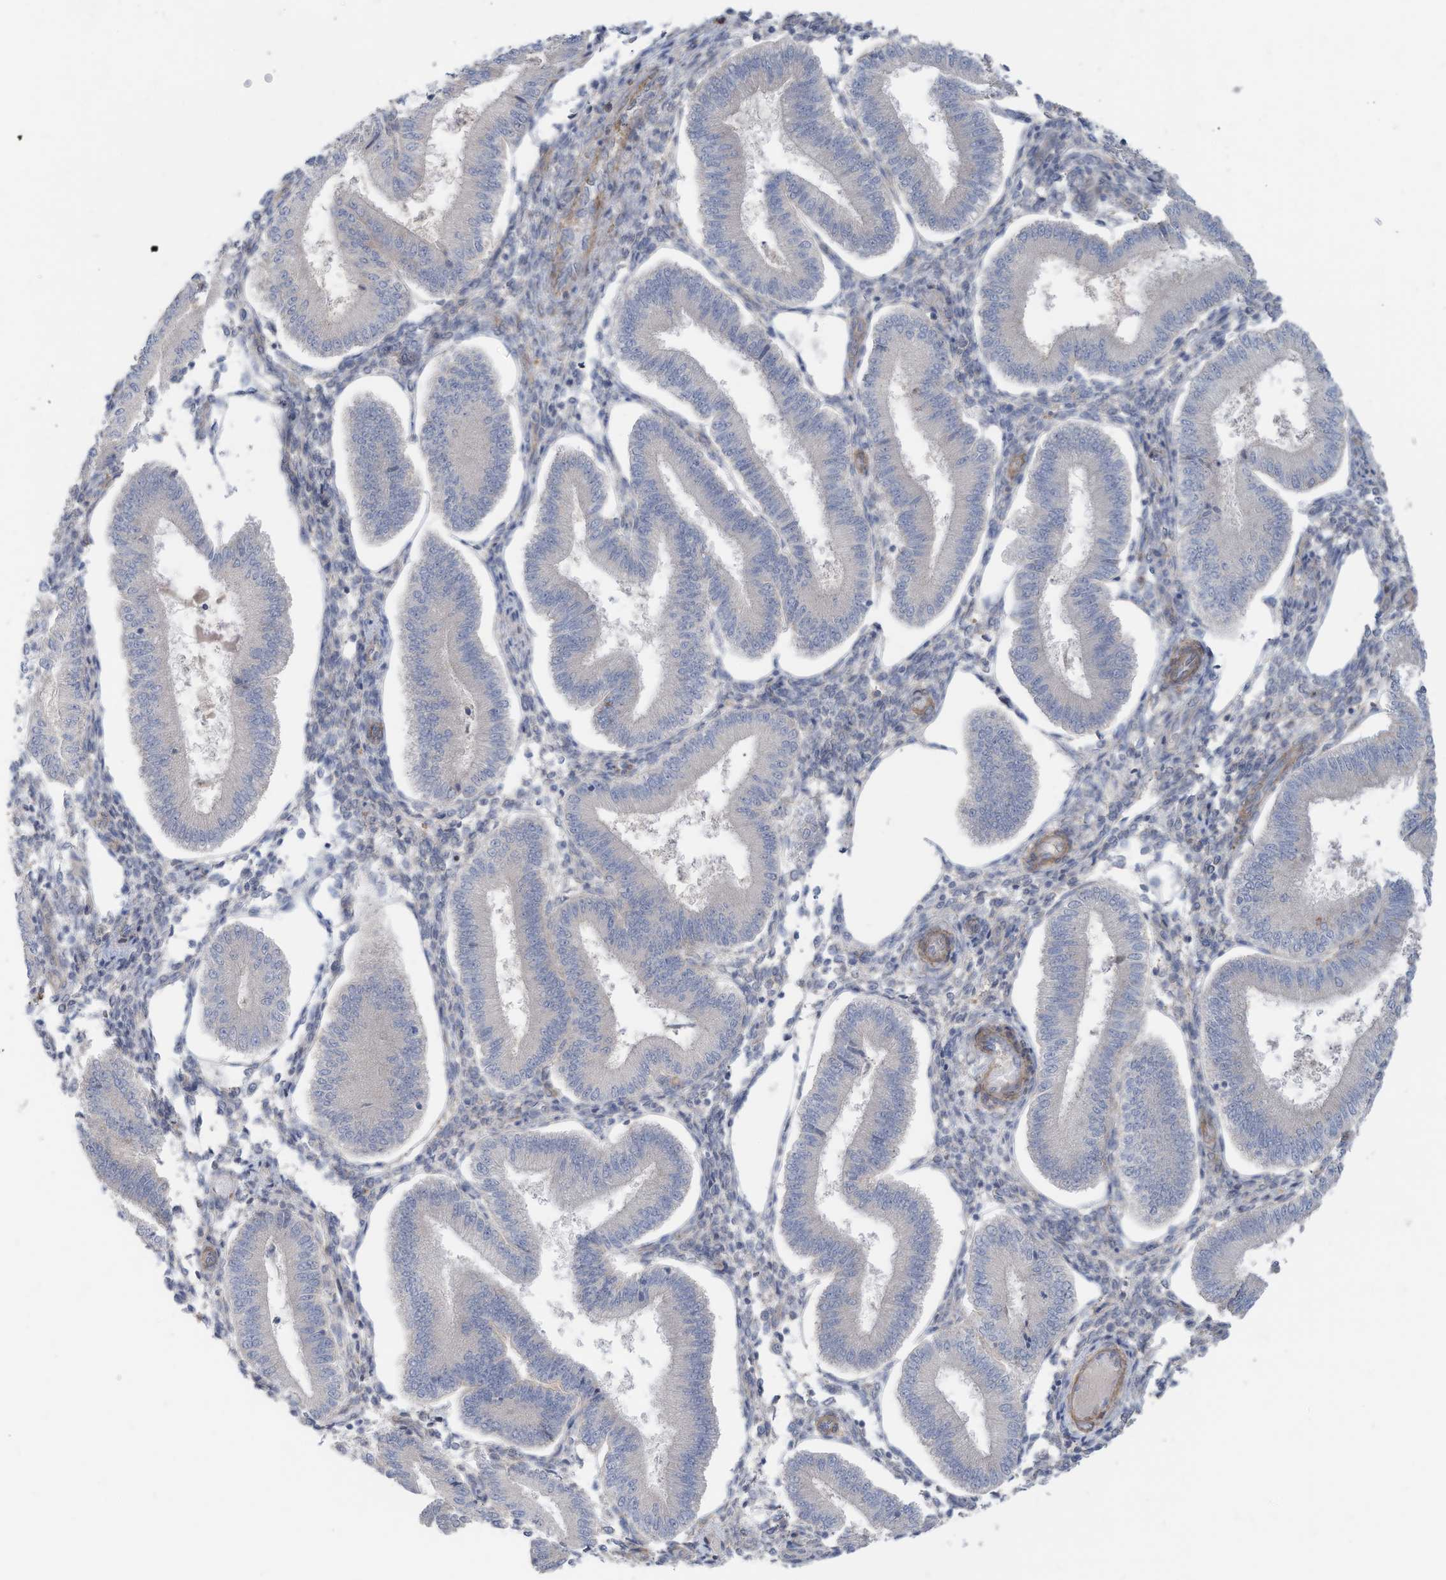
{"staining": {"intensity": "negative", "quantity": "none", "location": "none"}, "tissue": "endometrium", "cell_type": "Cells in endometrial stroma", "image_type": "normal", "snomed": [{"axis": "morphology", "description": "Normal tissue, NOS"}, {"axis": "topography", "description": "Endometrium"}], "caption": "The image displays no staining of cells in endometrial stroma in normal endometrium. (DAB (3,3'-diaminobenzidine) immunohistochemistry with hematoxylin counter stain).", "gene": "SLC17A7", "patient": {"sex": "female", "age": 39}}